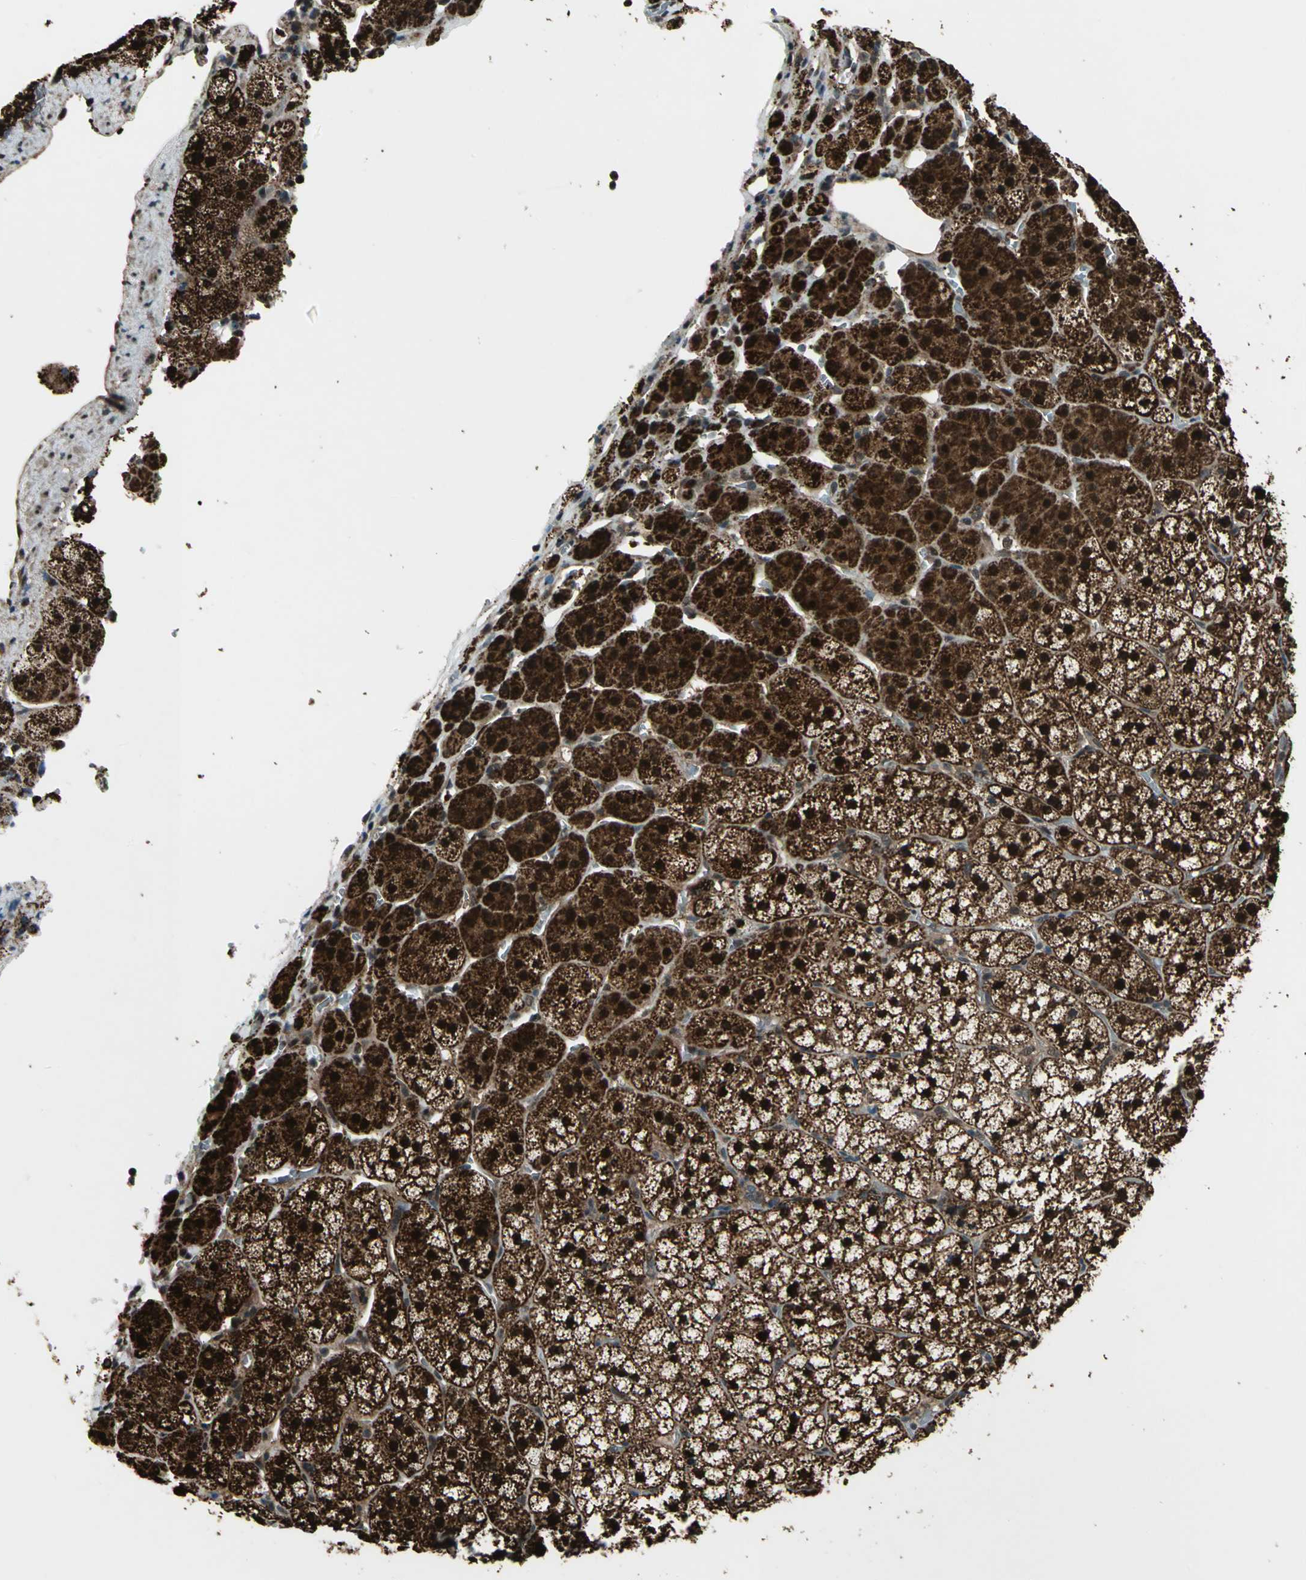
{"staining": {"intensity": "strong", "quantity": ">75%", "location": "cytoplasmic/membranous,nuclear"}, "tissue": "adrenal gland", "cell_type": "Glandular cells", "image_type": "normal", "snomed": [{"axis": "morphology", "description": "Normal tissue, NOS"}, {"axis": "topography", "description": "Adrenal gland"}], "caption": "Immunohistochemistry of benign adrenal gland exhibits high levels of strong cytoplasmic/membranous,nuclear expression in about >75% of glandular cells. (DAB IHC, brown staining for protein, blue staining for nuclei).", "gene": "COPS5", "patient": {"sex": "female", "age": 44}}